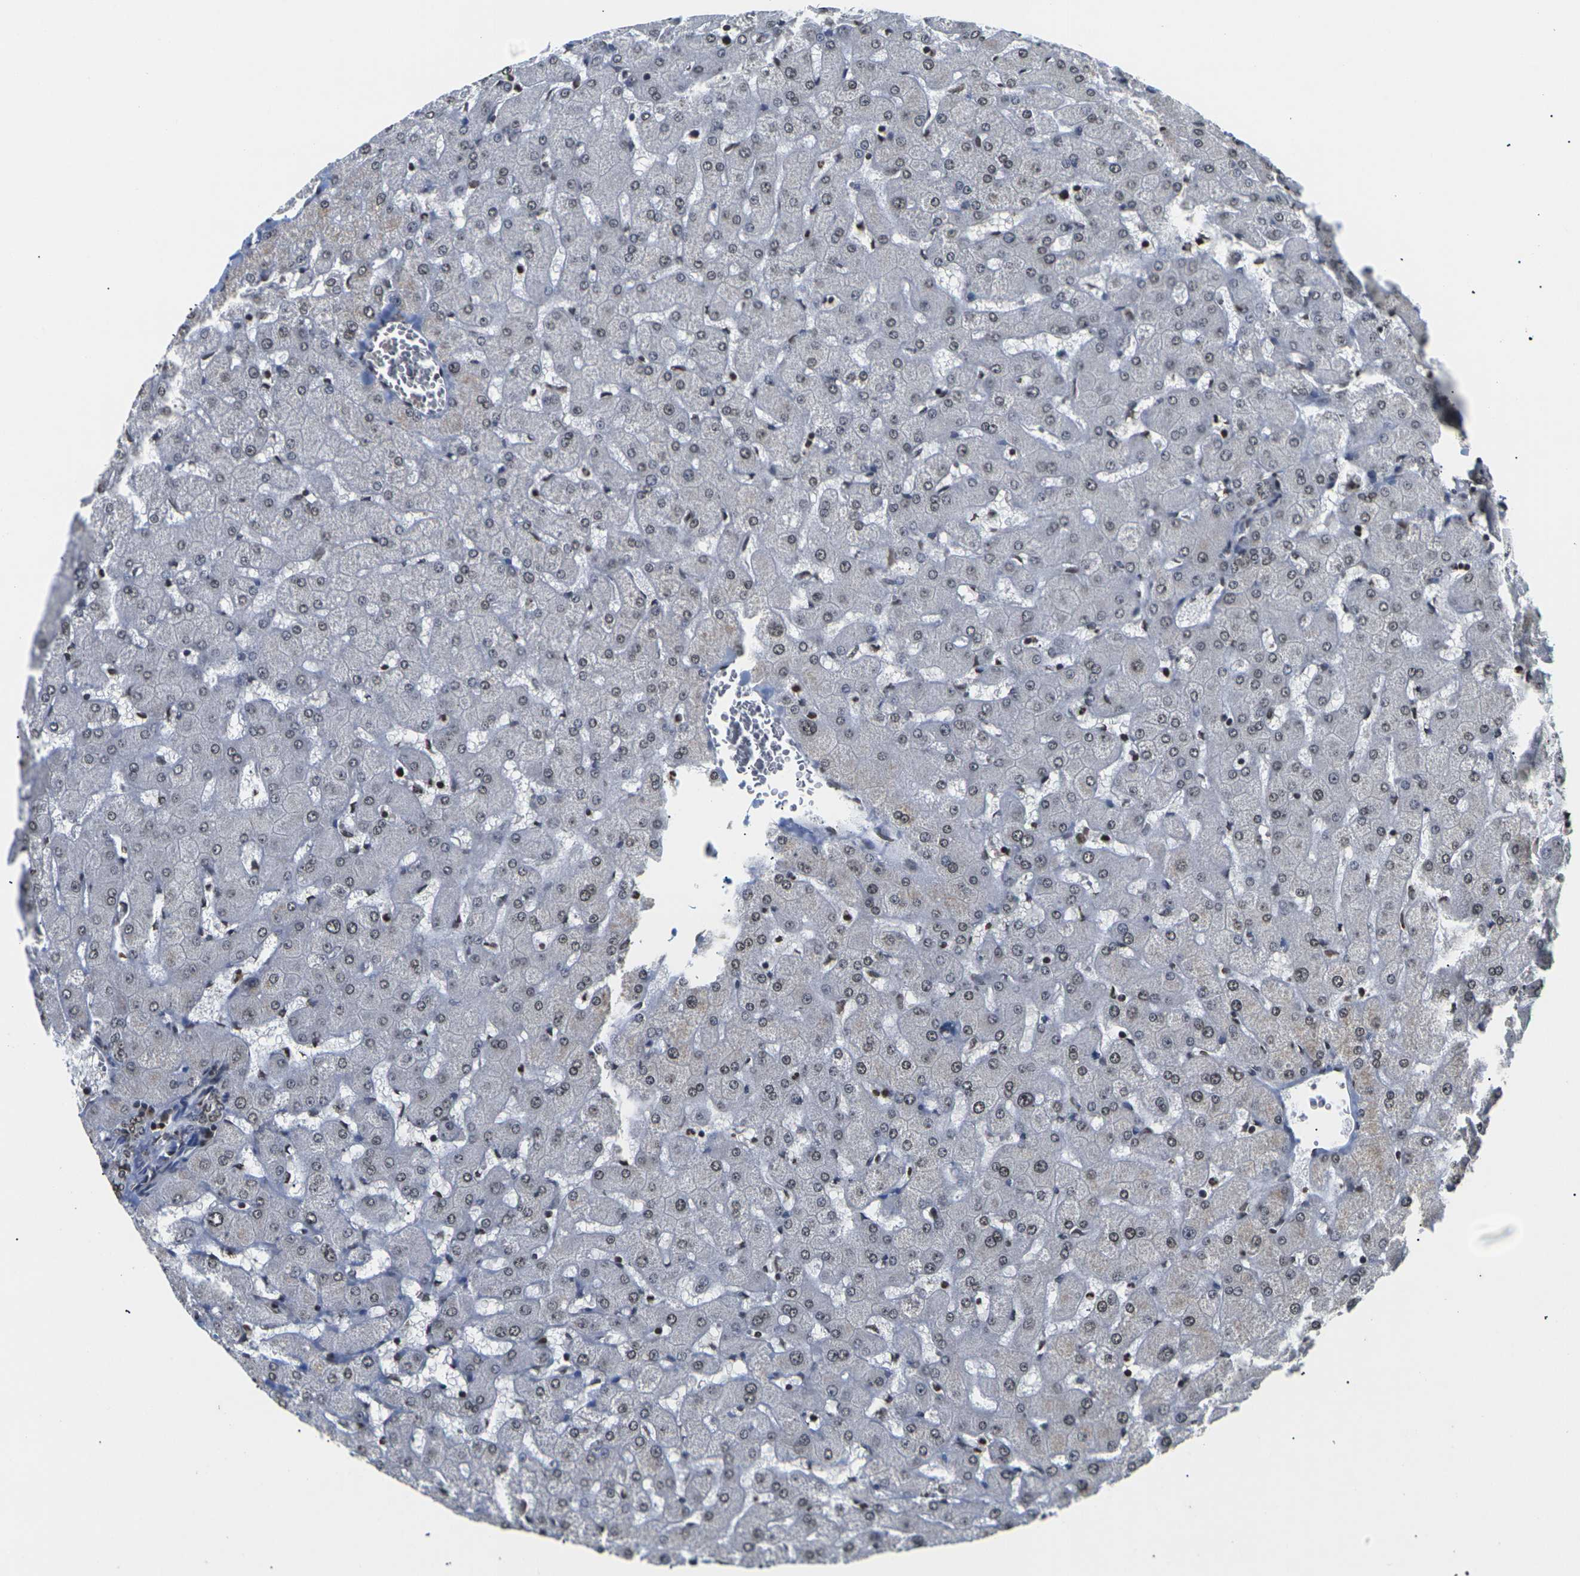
{"staining": {"intensity": "weak", "quantity": ">75%", "location": "nuclear"}, "tissue": "liver", "cell_type": "Cholangiocytes", "image_type": "normal", "snomed": [{"axis": "morphology", "description": "Normal tissue, NOS"}, {"axis": "topography", "description": "Liver"}], "caption": "Normal liver displays weak nuclear positivity in approximately >75% of cholangiocytes.", "gene": "ETV5", "patient": {"sex": "female", "age": 63}}